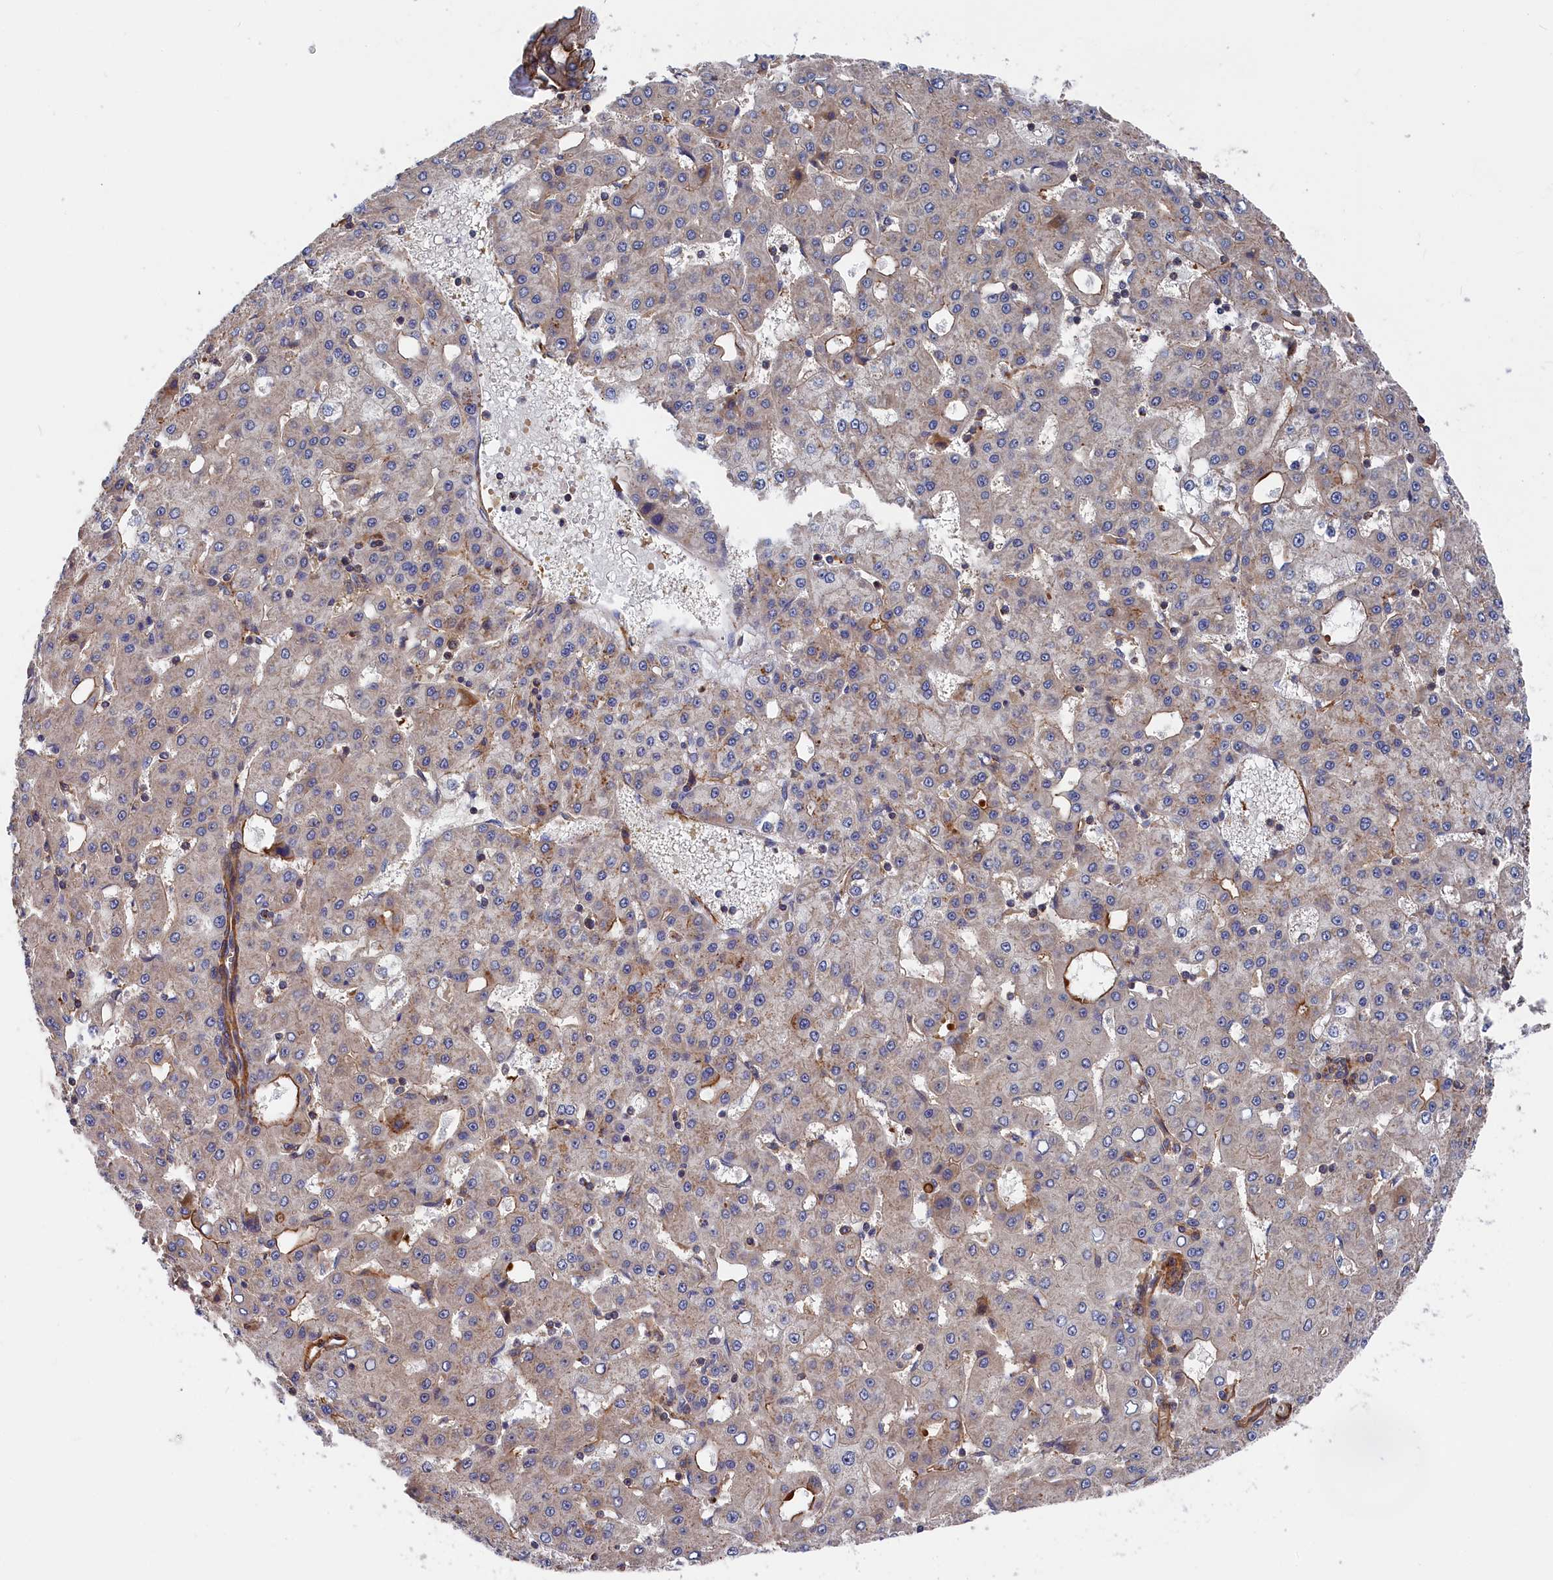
{"staining": {"intensity": "moderate", "quantity": "<25%", "location": "cytoplasmic/membranous"}, "tissue": "liver cancer", "cell_type": "Tumor cells", "image_type": "cancer", "snomed": [{"axis": "morphology", "description": "Carcinoma, Hepatocellular, NOS"}, {"axis": "topography", "description": "Liver"}], "caption": "Tumor cells exhibit low levels of moderate cytoplasmic/membranous positivity in about <25% of cells in liver hepatocellular carcinoma. The staining was performed using DAB (3,3'-diaminobenzidine), with brown indicating positive protein expression. Nuclei are stained blue with hematoxylin.", "gene": "LDHD", "patient": {"sex": "male", "age": 47}}